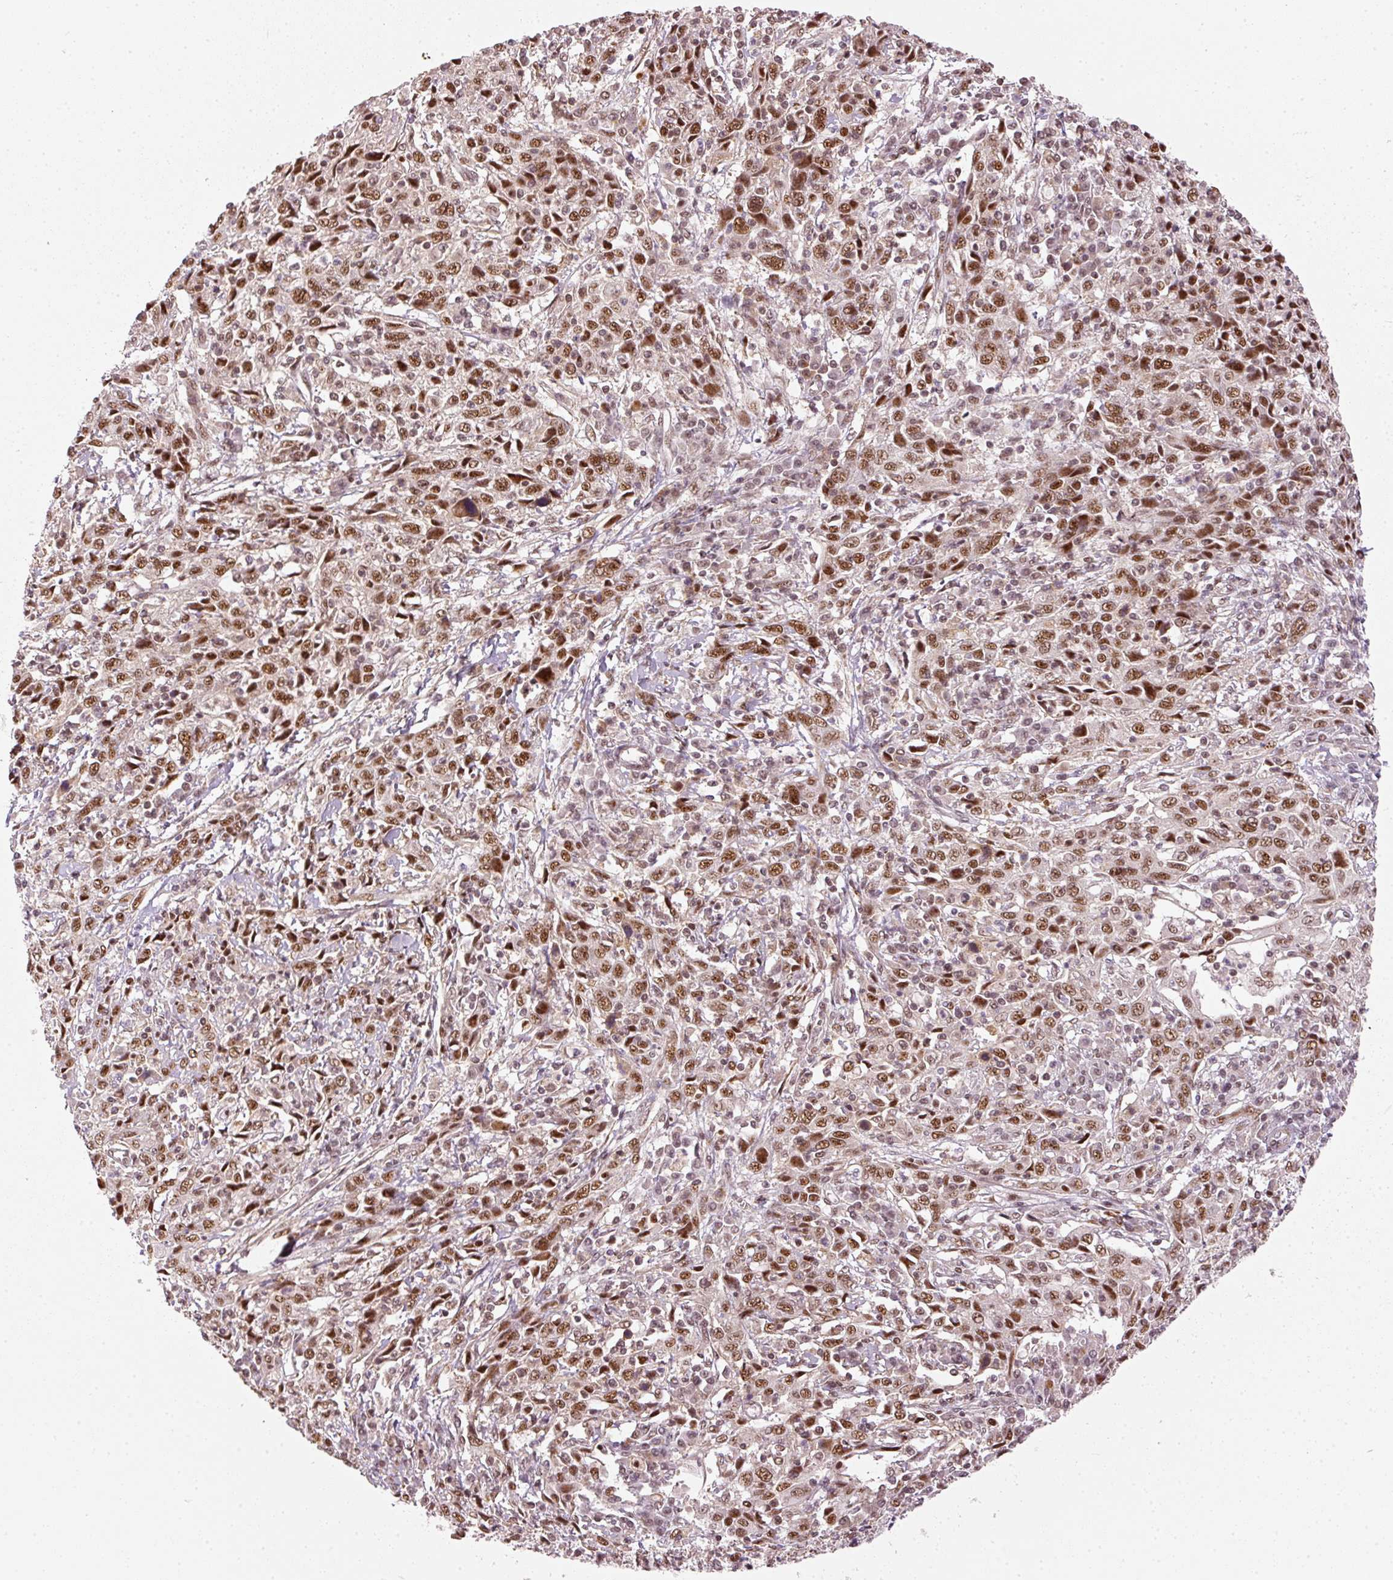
{"staining": {"intensity": "moderate", "quantity": ">75%", "location": "nuclear"}, "tissue": "cervical cancer", "cell_type": "Tumor cells", "image_type": "cancer", "snomed": [{"axis": "morphology", "description": "Squamous cell carcinoma, NOS"}, {"axis": "topography", "description": "Cervix"}], "caption": "Immunohistochemistry (IHC) histopathology image of neoplastic tissue: human cervical squamous cell carcinoma stained using IHC exhibits medium levels of moderate protein expression localized specifically in the nuclear of tumor cells, appearing as a nuclear brown color.", "gene": "THOC6", "patient": {"sex": "female", "age": 46}}